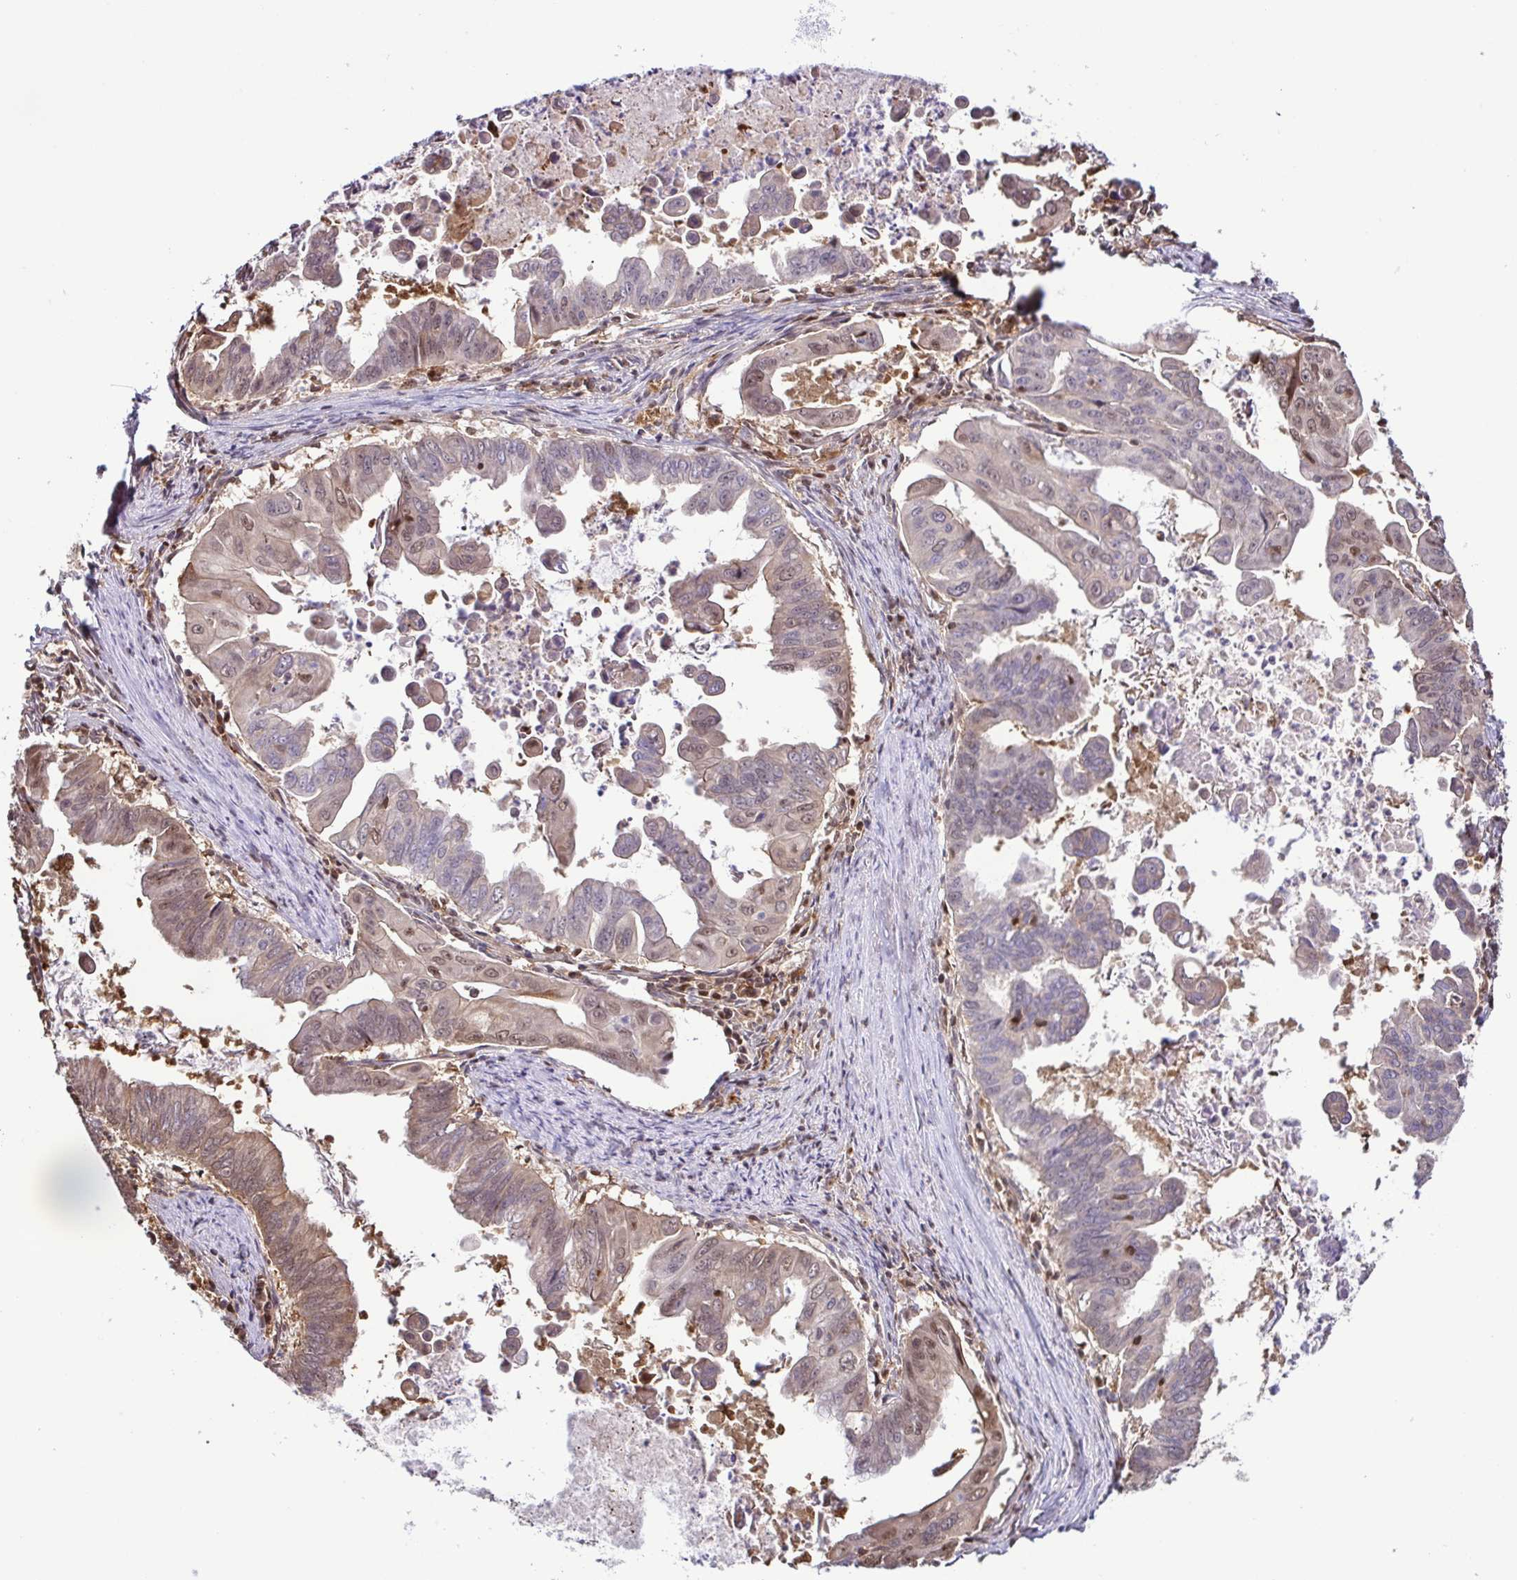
{"staining": {"intensity": "weak", "quantity": "<25%", "location": "cytoplasmic/membranous,nuclear"}, "tissue": "stomach cancer", "cell_type": "Tumor cells", "image_type": "cancer", "snomed": [{"axis": "morphology", "description": "Adenocarcinoma, NOS"}, {"axis": "topography", "description": "Stomach, upper"}], "caption": "Immunohistochemistry (IHC) image of neoplastic tissue: human stomach adenocarcinoma stained with DAB (3,3'-diaminobenzidine) displays no significant protein expression in tumor cells.", "gene": "PSMB9", "patient": {"sex": "male", "age": 80}}